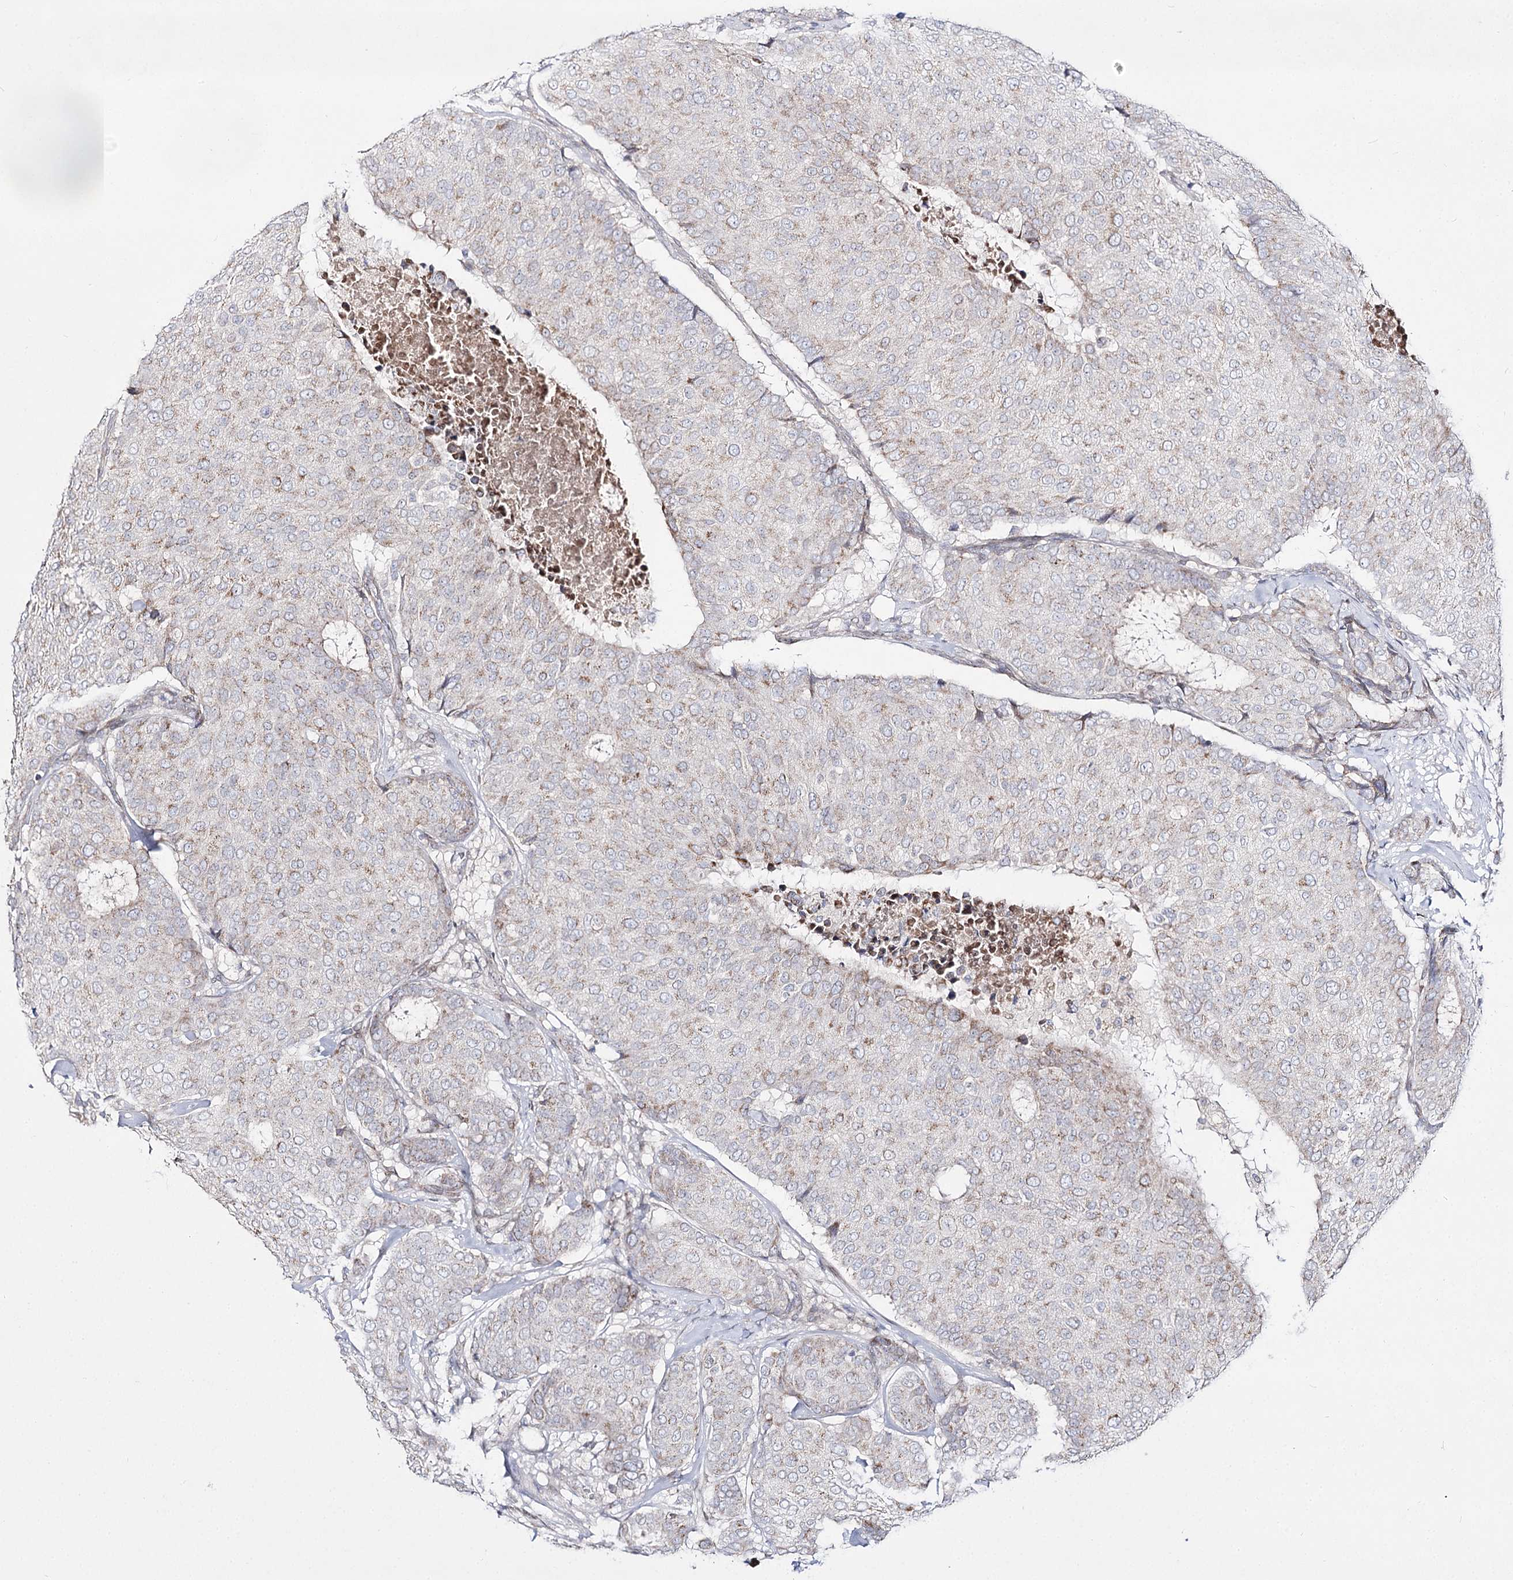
{"staining": {"intensity": "weak", "quantity": "25%-75%", "location": "cytoplasmic/membranous"}, "tissue": "breast cancer", "cell_type": "Tumor cells", "image_type": "cancer", "snomed": [{"axis": "morphology", "description": "Duct carcinoma"}, {"axis": "topography", "description": "Breast"}], "caption": "Breast infiltrating ductal carcinoma stained for a protein displays weak cytoplasmic/membranous positivity in tumor cells. The protein is shown in brown color, while the nuclei are stained blue.", "gene": "C11orf80", "patient": {"sex": "female", "age": 75}}